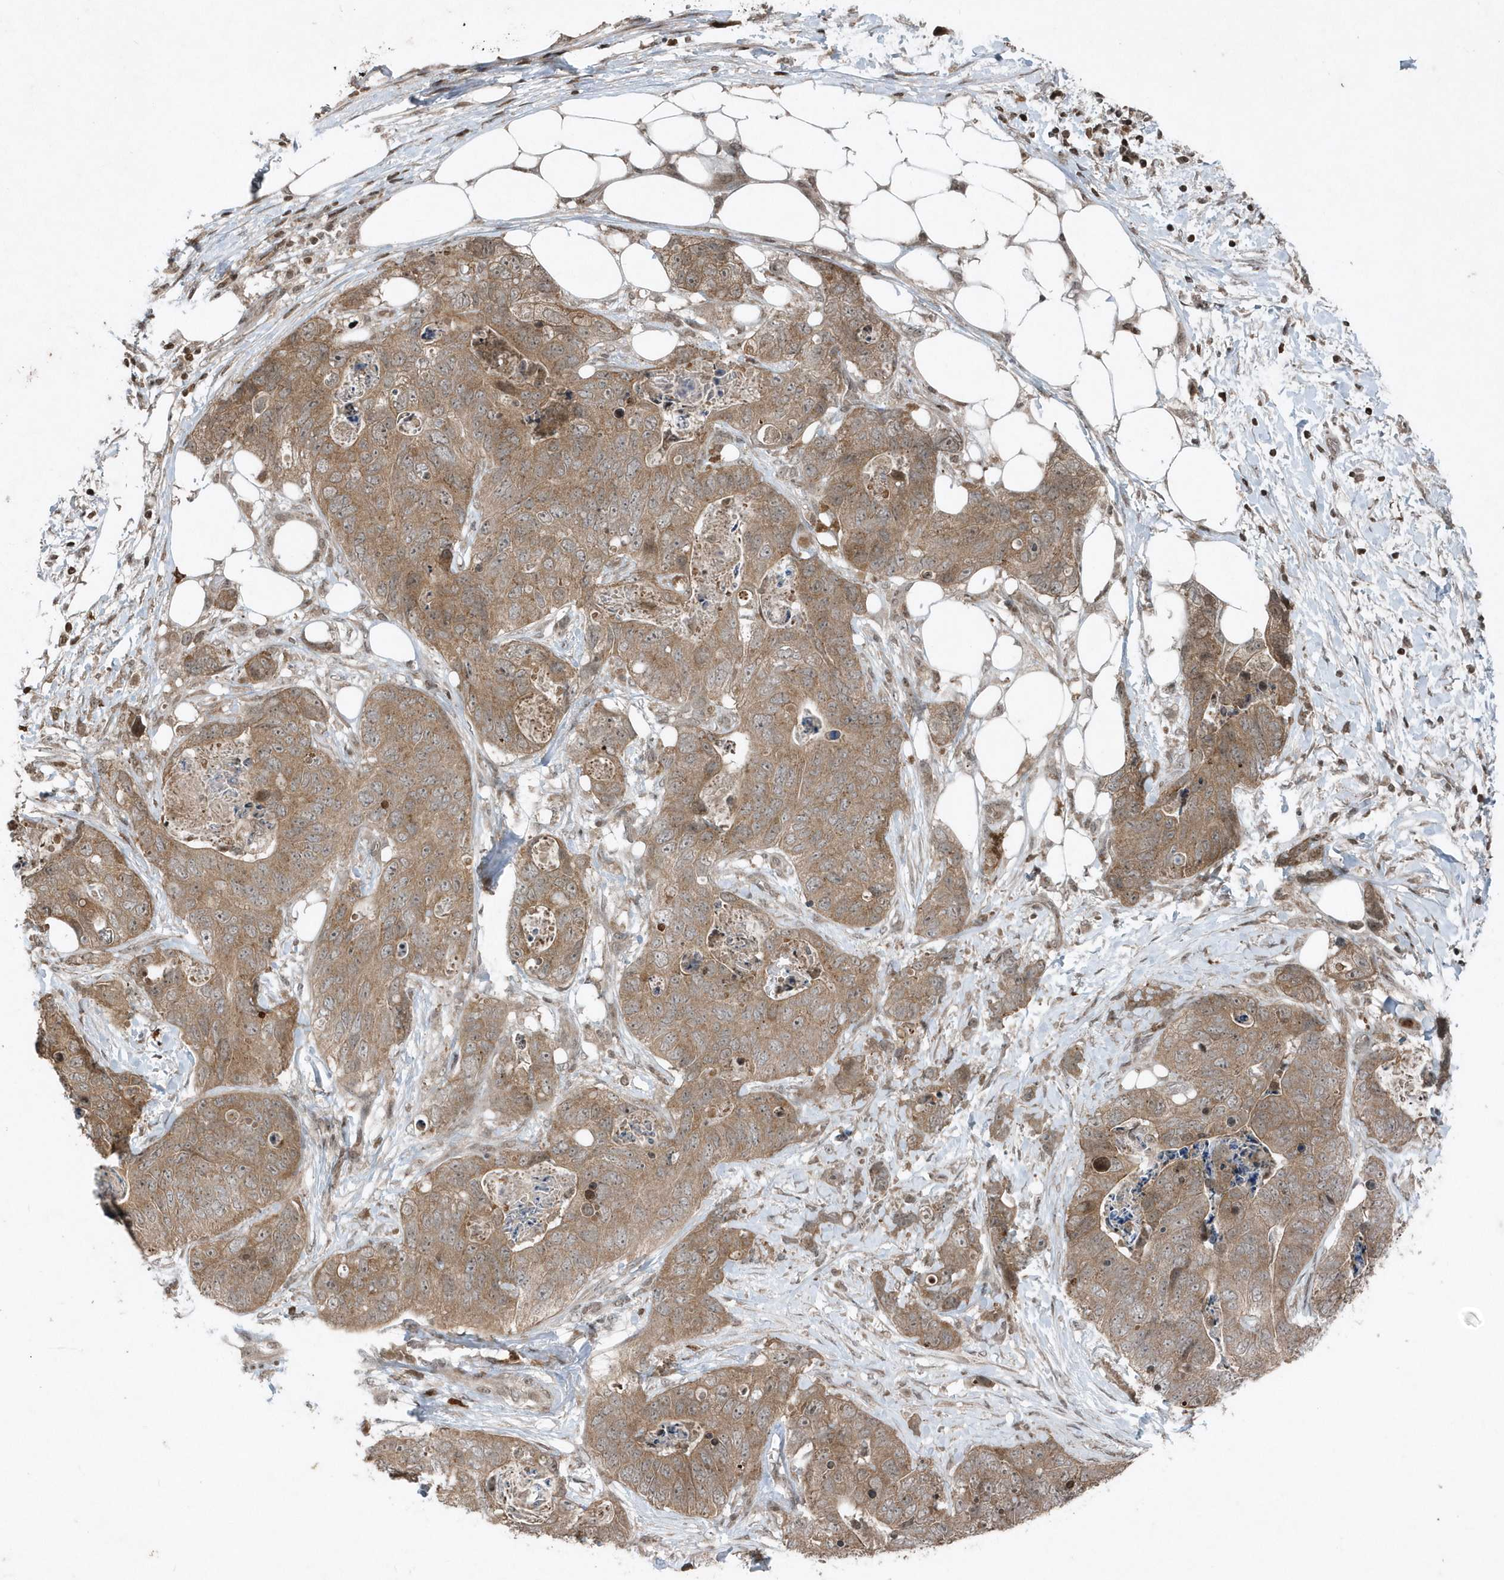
{"staining": {"intensity": "moderate", "quantity": ">75%", "location": "cytoplasmic/membranous"}, "tissue": "stomach cancer", "cell_type": "Tumor cells", "image_type": "cancer", "snomed": [{"axis": "morphology", "description": "Adenocarcinoma, NOS"}, {"axis": "topography", "description": "Stomach"}], "caption": "Tumor cells reveal medium levels of moderate cytoplasmic/membranous positivity in approximately >75% of cells in stomach cancer (adenocarcinoma). The staining was performed using DAB (3,3'-diaminobenzidine), with brown indicating positive protein expression. Nuclei are stained blue with hematoxylin.", "gene": "EIF2B1", "patient": {"sex": "female", "age": 89}}